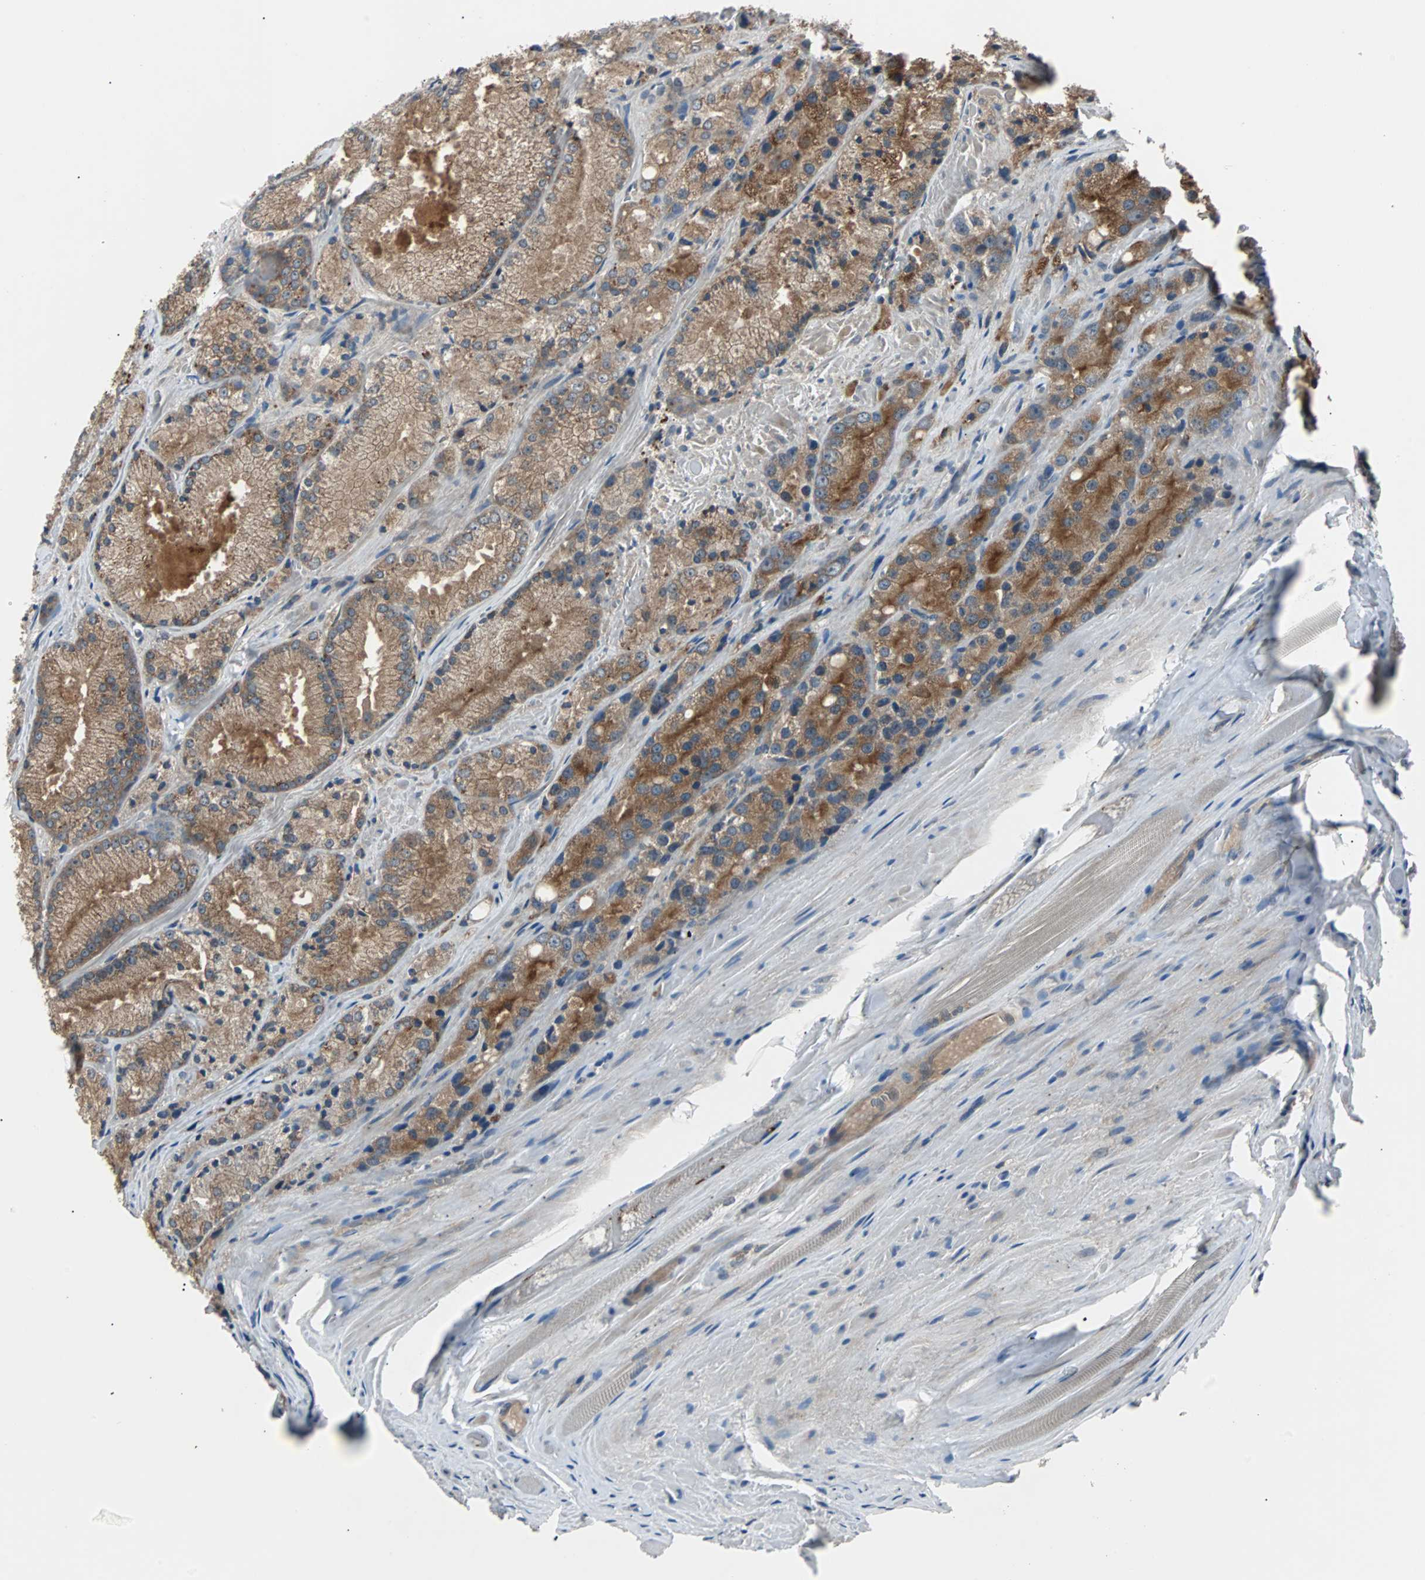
{"staining": {"intensity": "moderate", "quantity": ">75%", "location": "cytoplasmic/membranous"}, "tissue": "prostate cancer", "cell_type": "Tumor cells", "image_type": "cancer", "snomed": [{"axis": "morphology", "description": "Adenocarcinoma, Low grade"}, {"axis": "topography", "description": "Prostate"}], "caption": "Adenocarcinoma (low-grade) (prostate) stained with DAB (3,3'-diaminobenzidine) IHC demonstrates medium levels of moderate cytoplasmic/membranous positivity in about >75% of tumor cells.", "gene": "ARF1", "patient": {"sex": "male", "age": 64}}